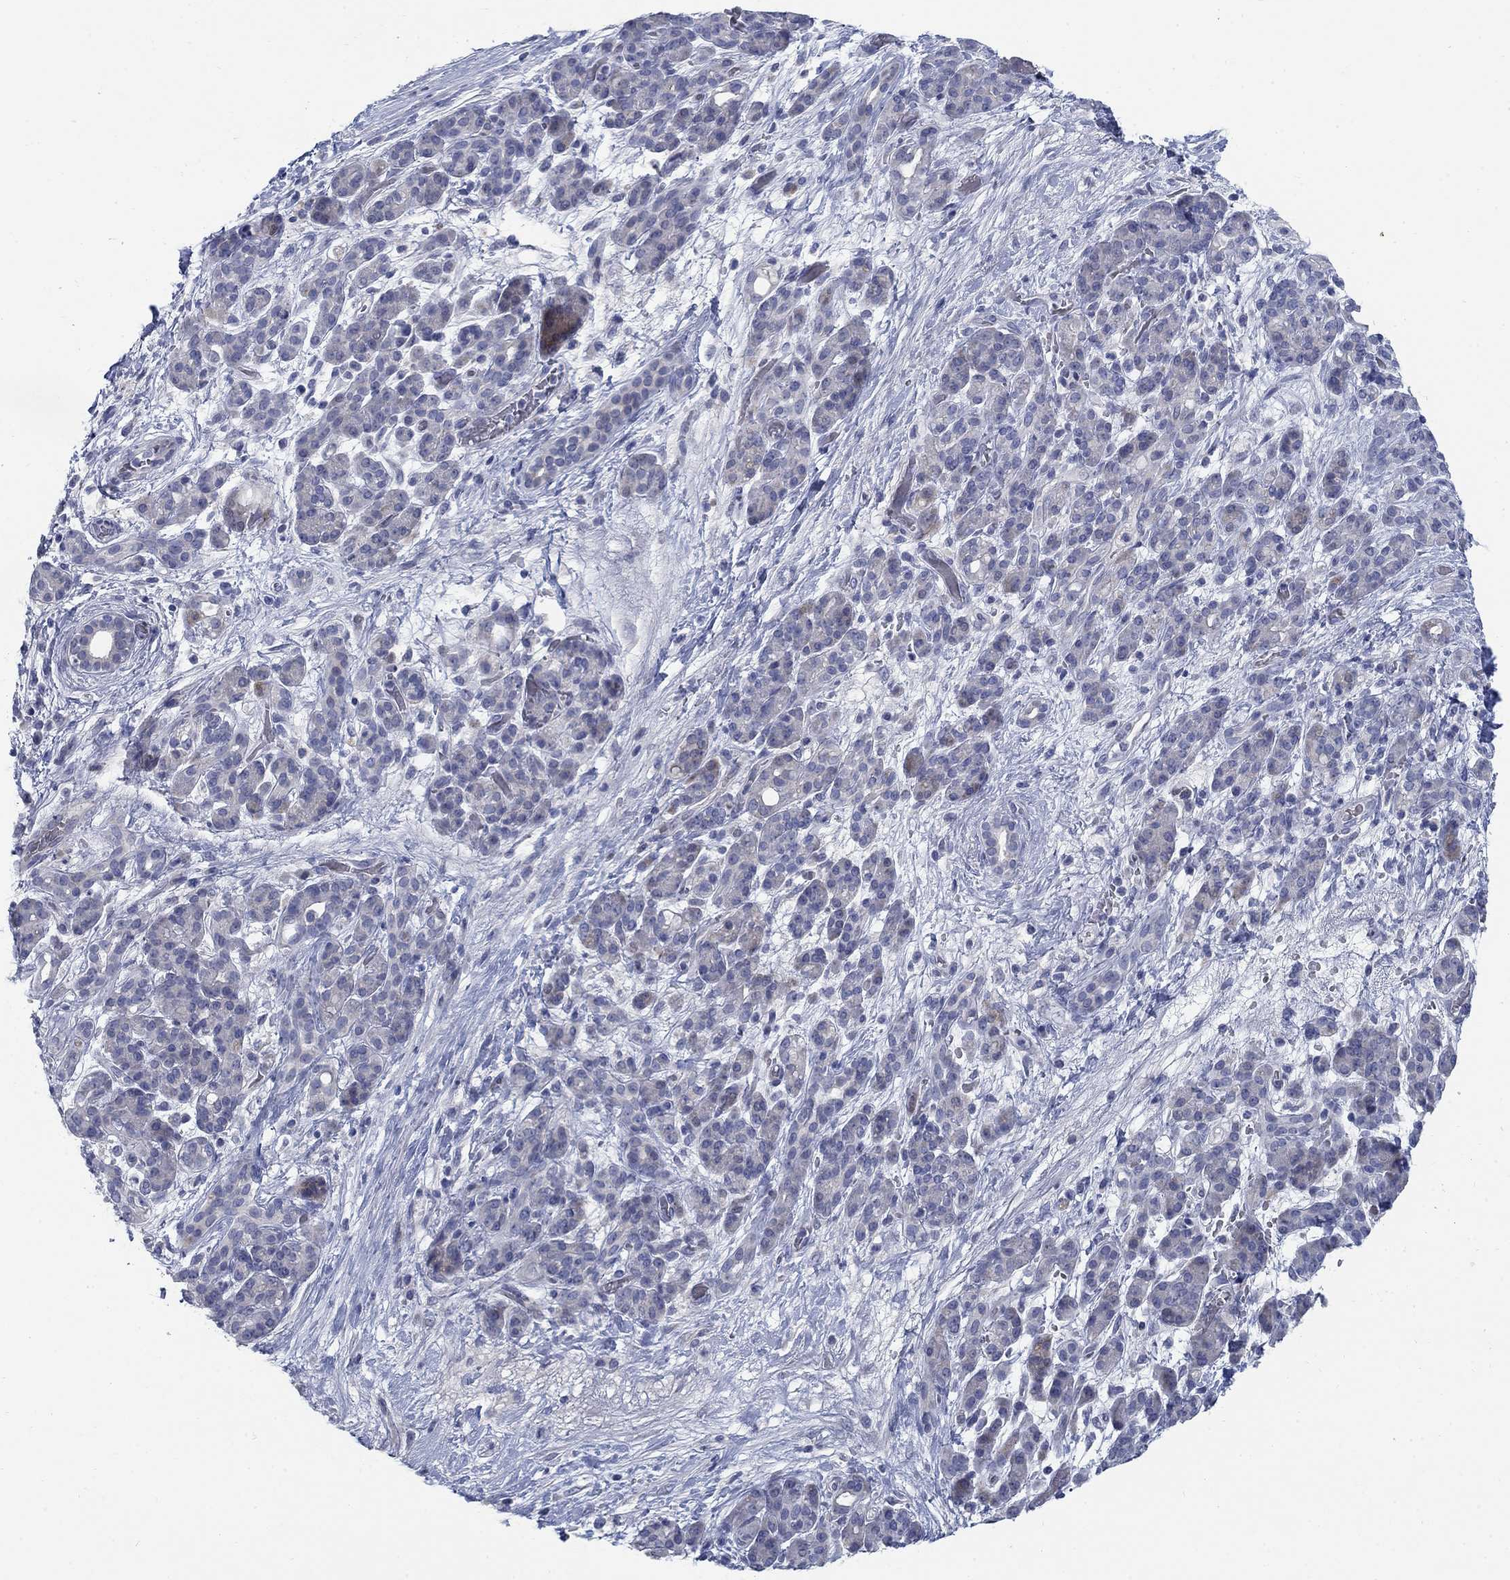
{"staining": {"intensity": "negative", "quantity": "none", "location": "none"}, "tissue": "pancreatic cancer", "cell_type": "Tumor cells", "image_type": "cancer", "snomed": [{"axis": "morphology", "description": "Adenocarcinoma, NOS"}, {"axis": "topography", "description": "Pancreas"}], "caption": "DAB (3,3'-diaminobenzidine) immunohistochemical staining of human pancreatic cancer reveals no significant expression in tumor cells. (IHC, brightfield microscopy, high magnification).", "gene": "DNER", "patient": {"sex": "male", "age": 44}}